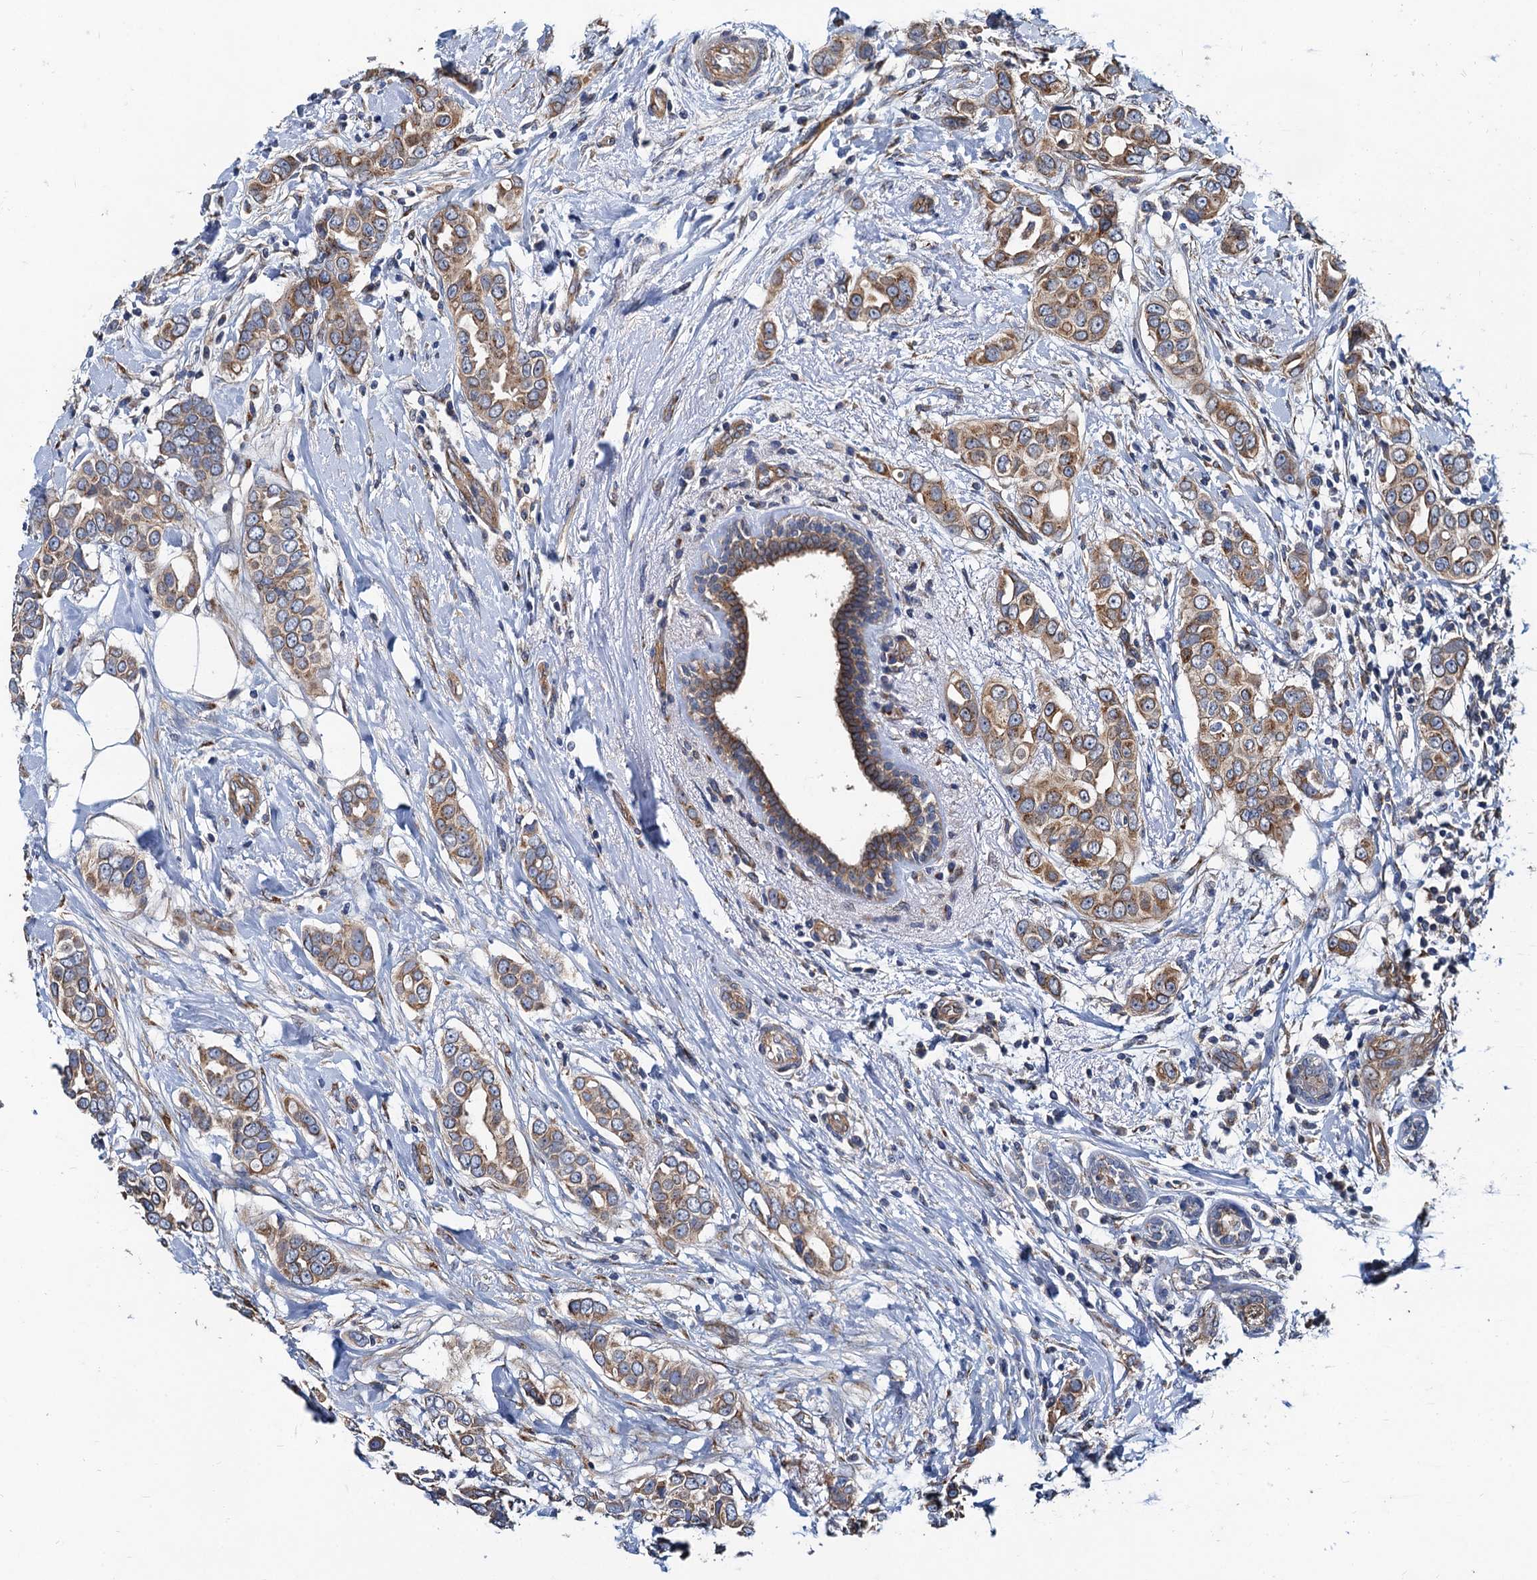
{"staining": {"intensity": "moderate", "quantity": ">75%", "location": "cytoplasmic/membranous"}, "tissue": "breast cancer", "cell_type": "Tumor cells", "image_type": "cancer", "snomed": [{"axis": "morphology", "description": "Lobular carcinoma"}, {"axis": "topography", "description": "Breast"}], "caption": "Immunohistochemistry photomicrograph of breast cancer (lobular carcinoma) stained for a protein (brown), which exhibits medium levels of moderate cytoplasmic/membranous expression in approximately >75% of tumor cells.", "gene": "NGRN", "patient": {"sex": "female", "age": 51}}